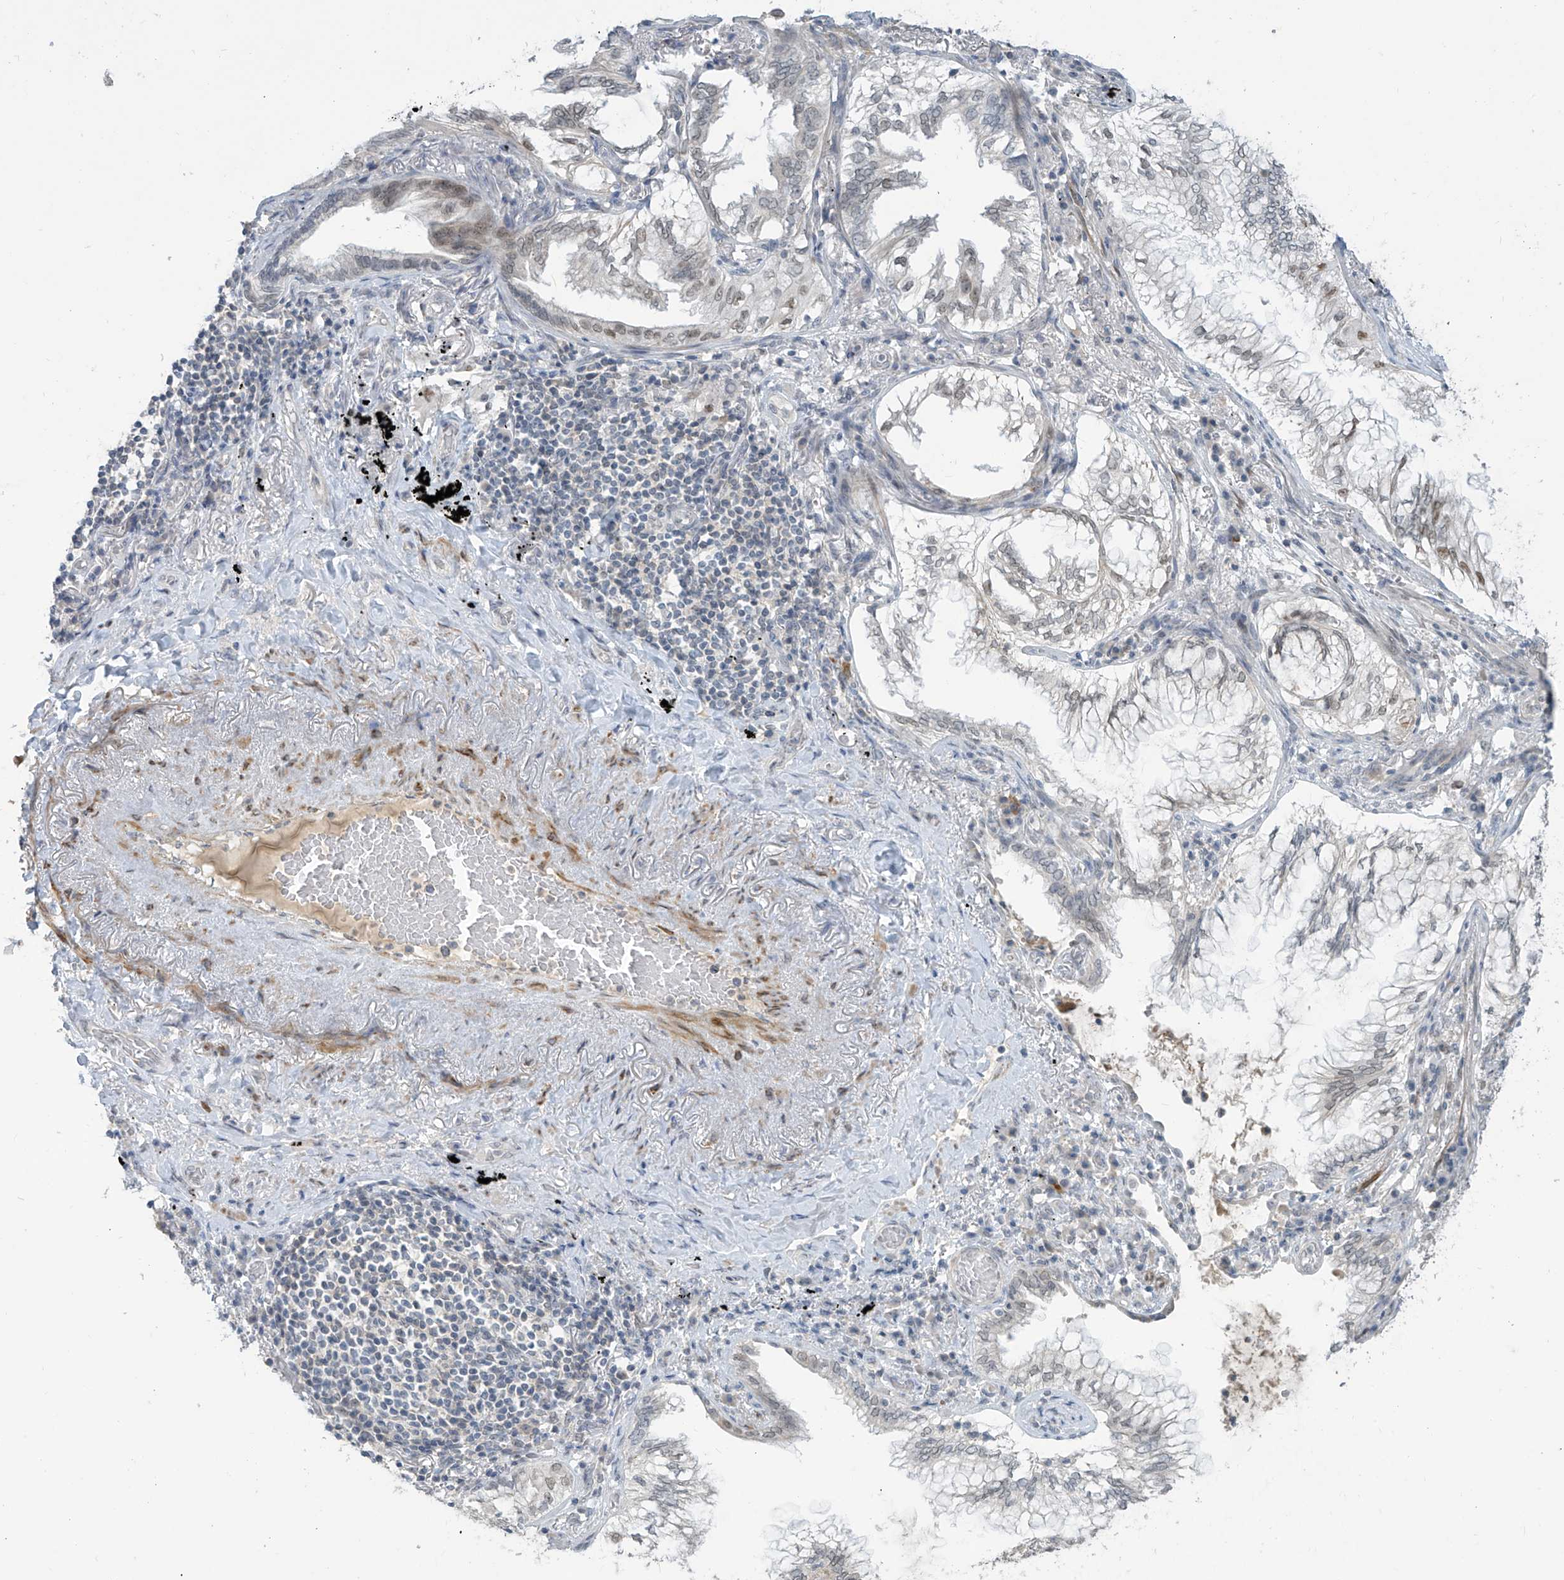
{"staining": {"intensity": "weak", "quantity": "<25%", "location": "nuclear"}, "tissue": "lung cancer", "cell_type": "Tumor cells", "image_type": "cancer", "snomed": [{"axis": "morphology", "description": "Adenocarcinoma, NOS"}, {"axis": "topography", "description": "Lung"}], "caption": "Immunohistochemistry (IHC) image of neoplastic tissue: human lung cancer stained with DAB (3,3'-diaminobenzidine) shows no significant protein staining in tumor cells.", "gene": "METAP1D", "patient": {"sex": "female", "age": 70}}